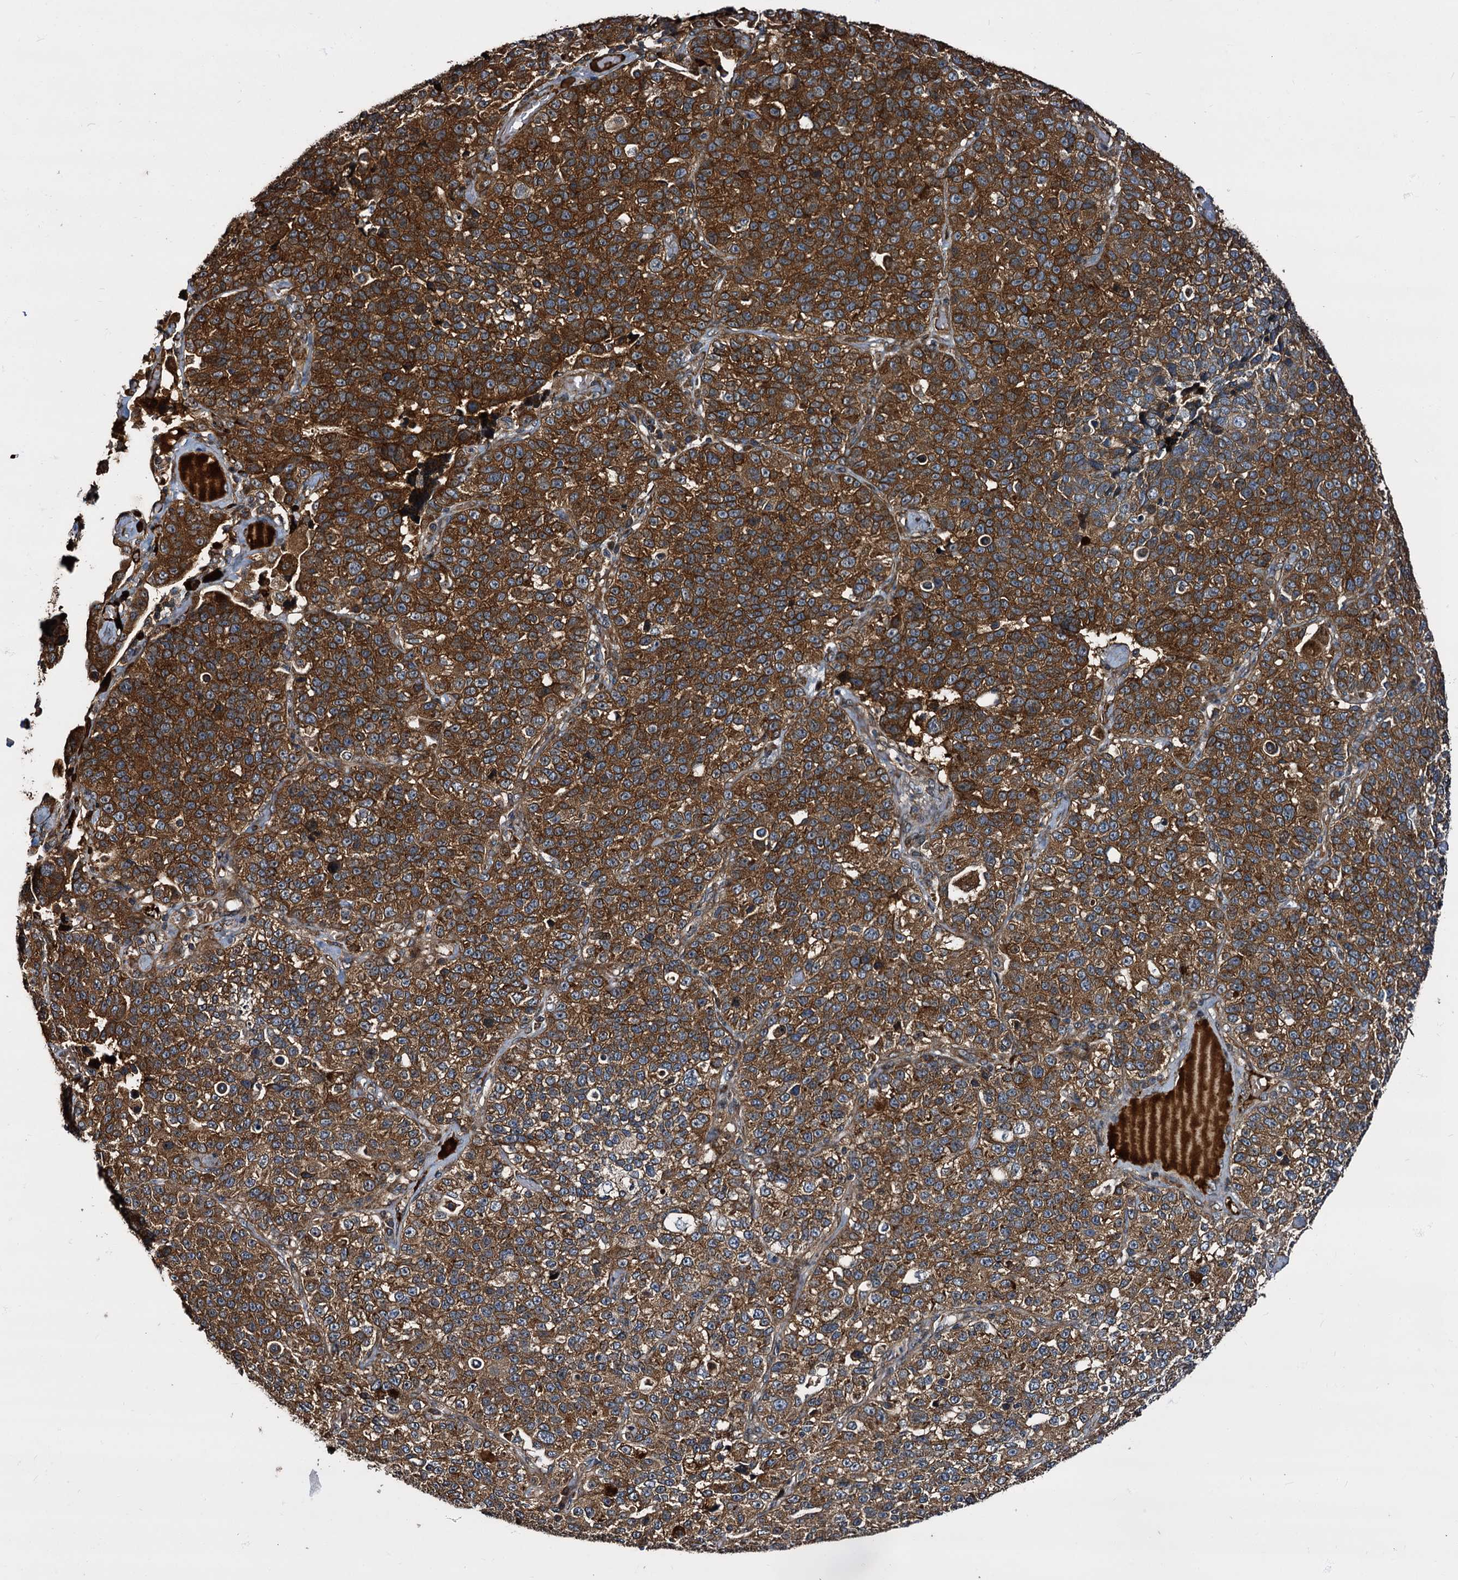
{"staining": {"intensity": "strong", "quantity": ">75%", "location": "cytoplasmic/membranous"}, "tissue": "lung cancer", "cell_type": "Tumor cells", "image_type": "cancer", "snomed": [{"axis": "morphology", "description": "Adenocarcinoma, NOS"}, {"axis": "topography", "description": "Lung"}], "caption": "Strong cytoplasmic/membranous expression is present in about >75% of tumor cells in lung cancer (adenocarcinoma). (DAB IHC, brown staining for protein, blue staining for nuclei).", "gene": "PEX5", "patient": {"sex": "male", "age": 49}}